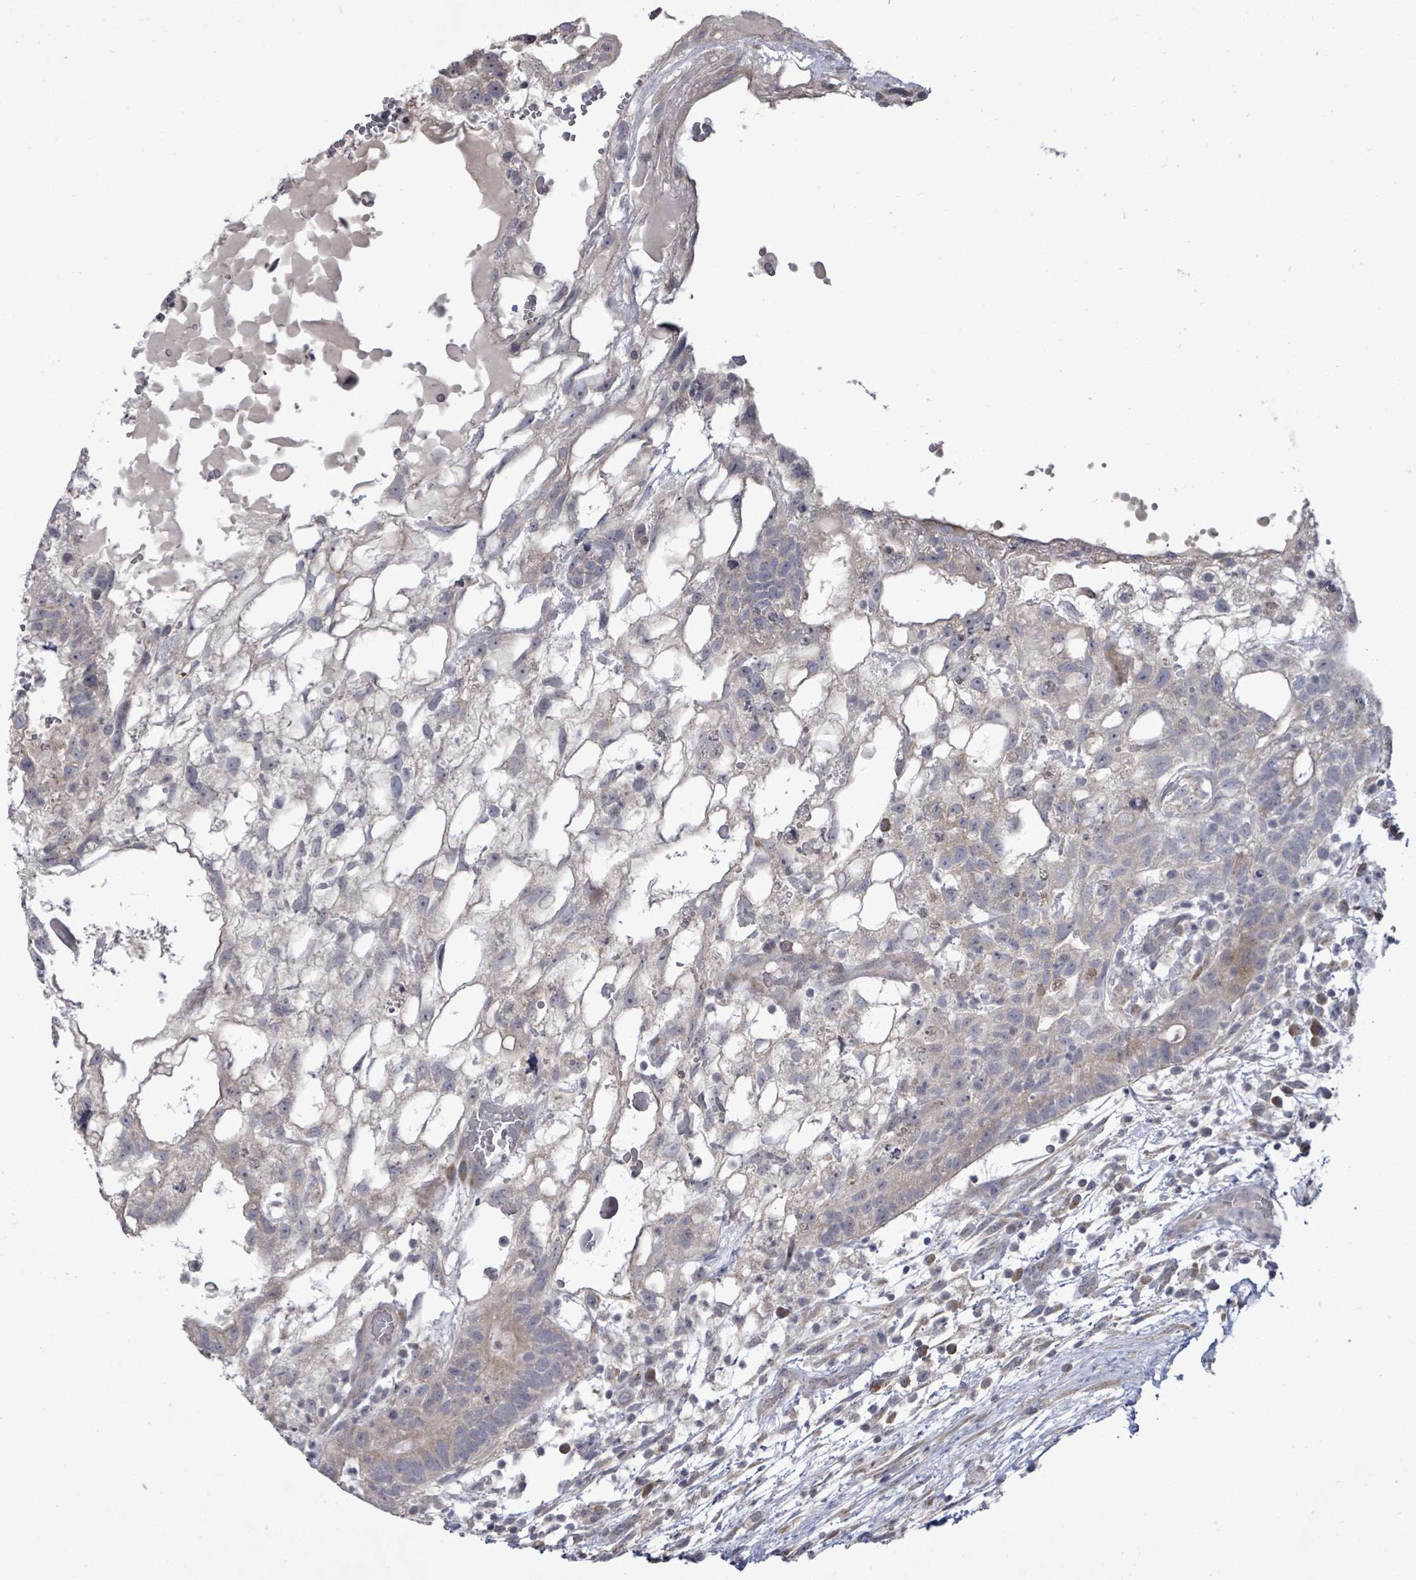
{"staining": {"intensity": "weak", "quantity": "<25%", "location": "cytoplasmic/membranous"}, "tissue": "testis cancer", "cell_type": "Tumor cells", "image_type": "cancer", "snomed": [{"axis": "morphology", "description": "Normal tissue, NOS"}, {"axis": "morphology", "description": "Carcinoma, Embryonal, NOS"}, {"axis": "topography", "description": "Testis"}], "caption": "IHC of testis embryonal carcinoma exhibits no staining in tumor cells. (Stains: DAB (3,3'-diaminobenzidine) immunohistochemistry (IHC) with hematoxylin counter stain, Microscopy: brightfield microscopy at high magnification).", "gene": "POMGNT2", "patient": {"sex": "male", "age": 32}}